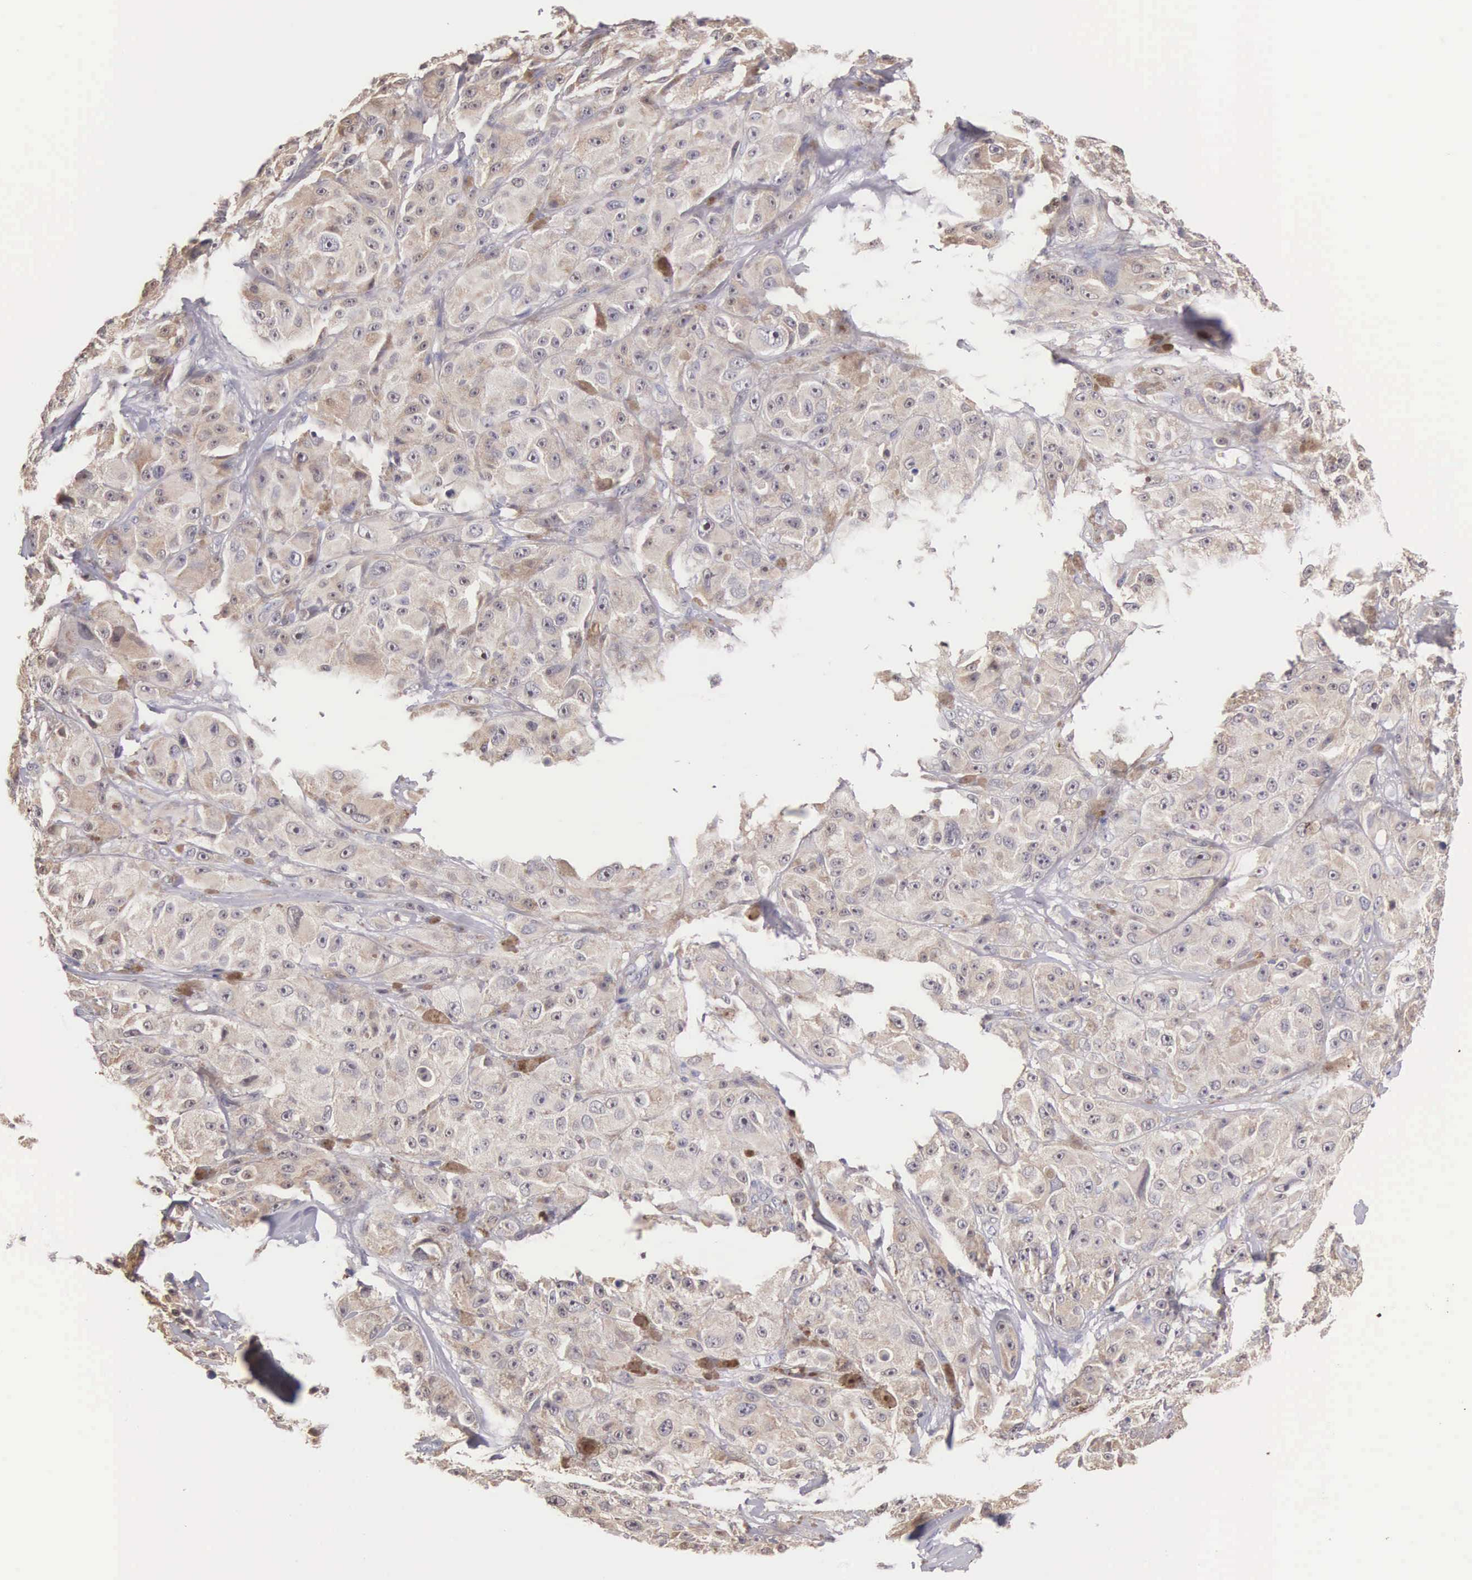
{"staining": {"intensity": "weak", "quantity": ">75%", "location": "cytoplasmic/membranous"}, "tissue": "melanoma", "cell_type": "Tumor cells", "image_type": "cancer", "snomed": [{"axis": "morphology", "description": "Malignant melanoma, NOS"}, {"axis": "topography", "description": "Skin"}], "caption": "DAB immunohistochemical staining of human malignant melanoma shows weak cytoplasmic/membranous protein positivity in about >75% of tumor cells.", "gene": "PIR", "patient": {"sex": "male", "age": 56}}